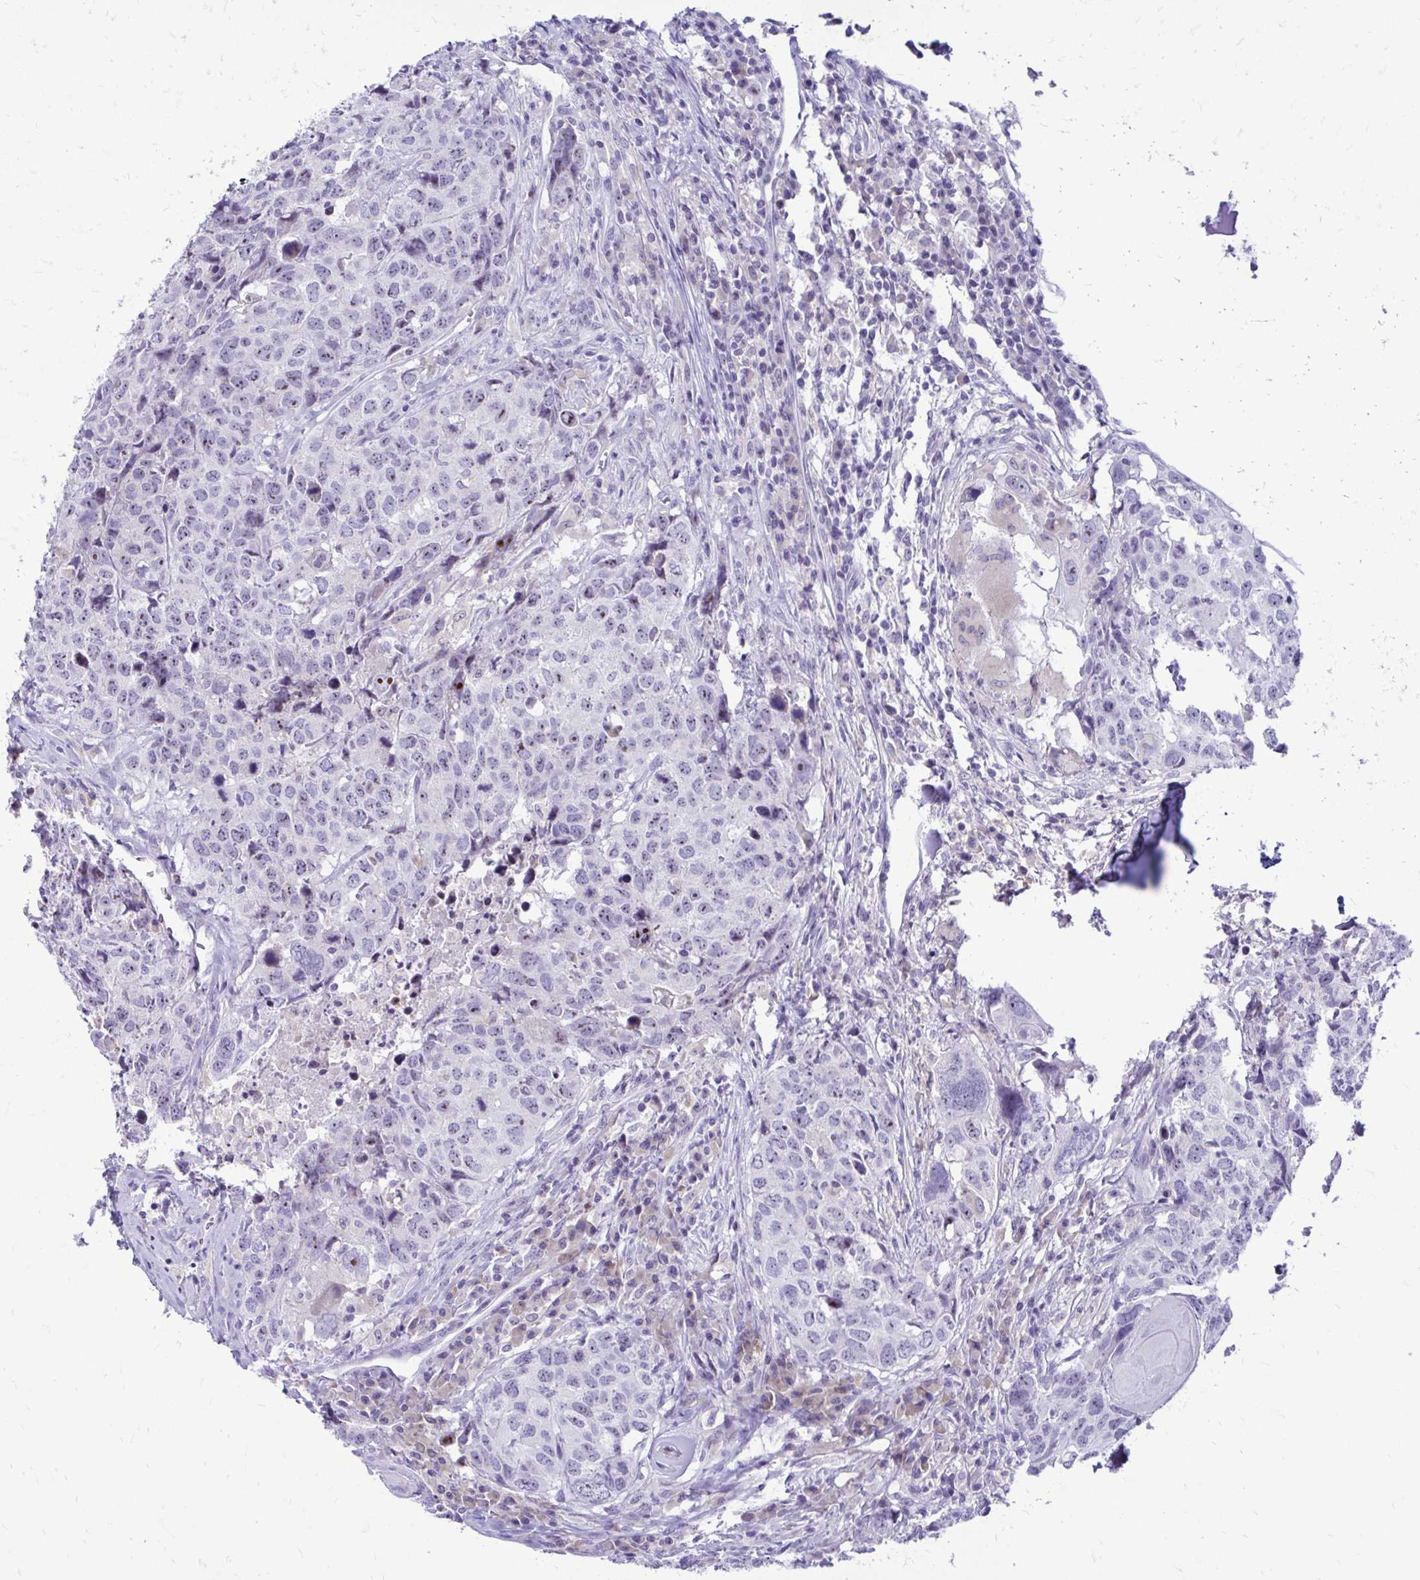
{"staining": {"intensity": "negative", "quantity": "none", "location": "none"}, "tissue": "head and neck cancer", "cell_type": "Tumor cells", "image_type": "cancer", "snomed": [{"axis": "morphology", "description": "Normal tissue, NOS"}, {"axis": "morphology", "description": "Squamous cell carcinoma, NOS"}, {"axis": "topography", "description": "Skeletal muscle"}, {"axis": "topography", "description": "Vascular tissue"}, {"axis": "topography", "description": "Peripheral nerve tissue"}, {"axis": "topography", "description": "Head-Neck"}], "caption": "Tumor cells show no significant expression in head and neck cancer.", "gene": "NIFK", "patient": {"sex": "male", "age": 66}}